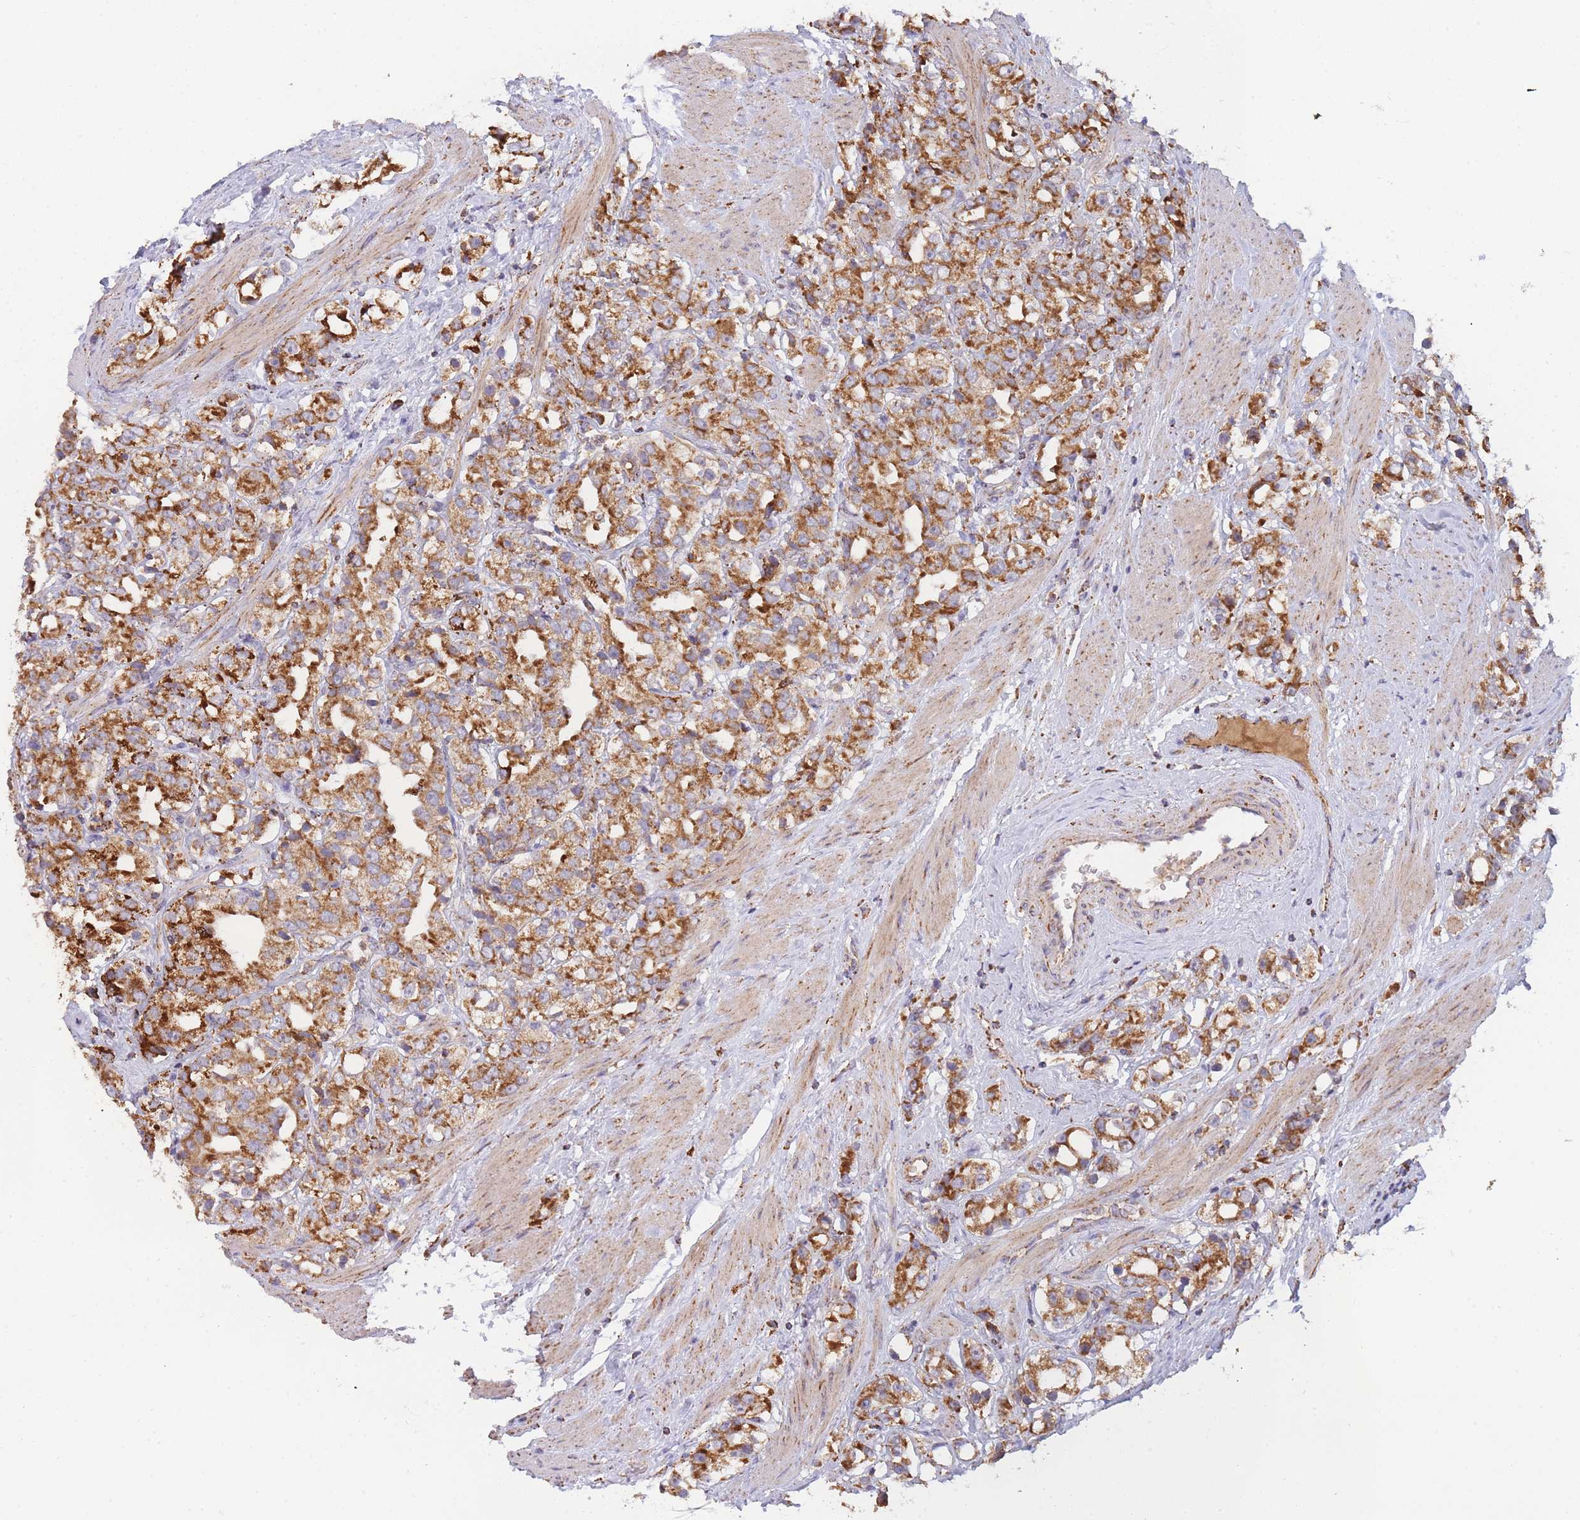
{"staining": {"intensity": "strong", "quantity": ">75%", "location": "cytoplasmic/membranous"}, "tissue": "prostate cancer", "cell_type": "Tumor cells", "image_type": "cancer", "snomed": [{"axis": "morphology", "description": "Adenocarcinoma, NOS"}, {"axis": "topography", "description": "Prostate"}], "caption": "An image showing strong cytoplasmic/membranous expression in about >75% of tumor cells in prostate adenocarcinoma, as visualized by brown immunohistochemical staining.", "gene": "MRPL17", "patient": {"sex": "male", "age": 79}}